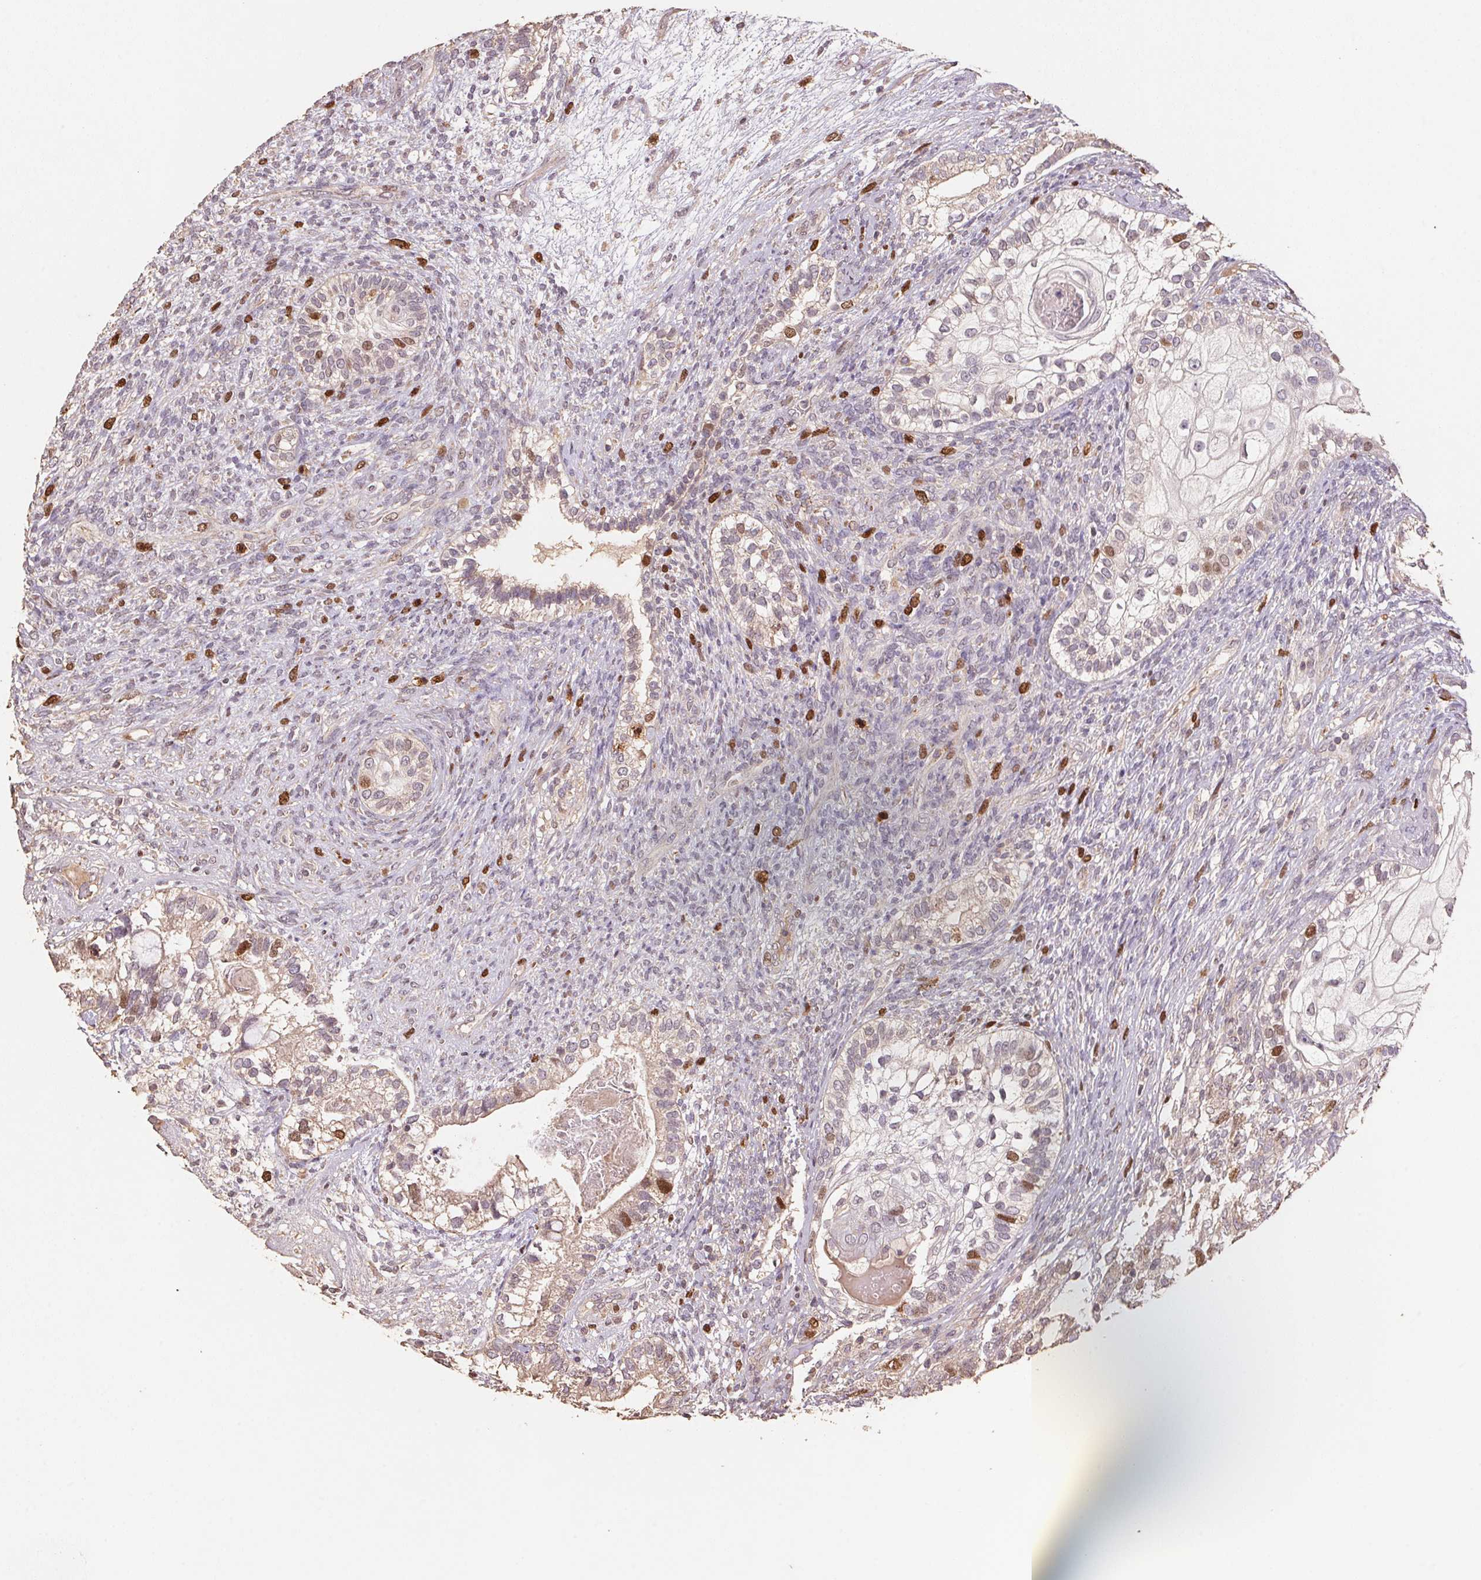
{"staining": {"intensity": "strong", "quantity": "<25%", "location": "nuclear"}, "tissue": "testis cancer", "cell_type": "Tumor cells", "image_type": "cancer", "snomed": [{"axis": "morphology", "description": "Seminoma, NOS"}, {"axis": "morphology", "description": "Carcinoma, Embryonal, NOS"}, {"axis": "topography", "description": "Testis"}], "caption": "Approximately <25% of tumor cells in seminoma (testis) exhibit strong nuclear protein staining as visualized by brown immunohistochemical staining.", "gene": "CENPF", "patient": {"sex": "male", "age": 41}}